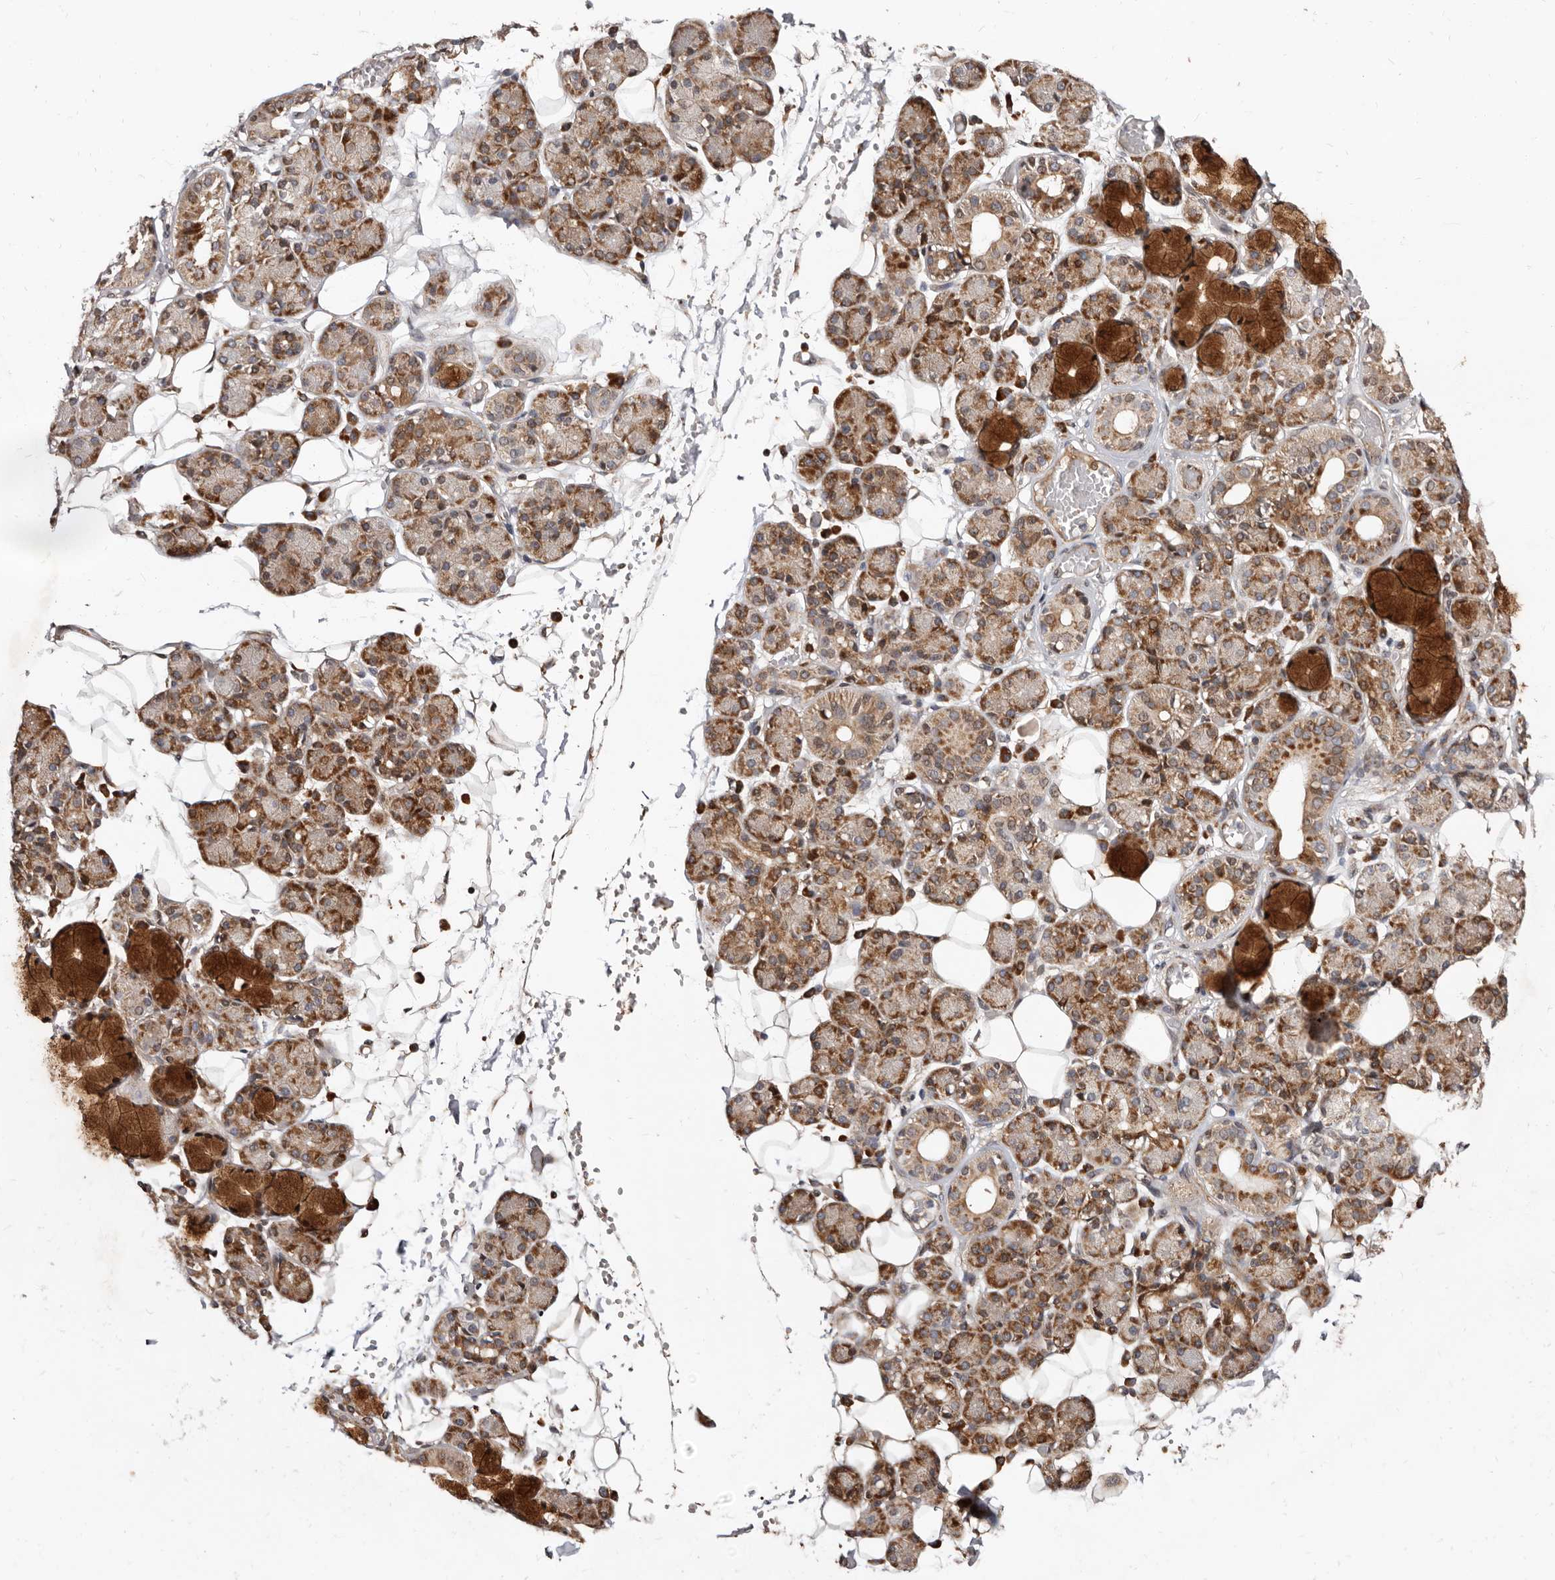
{"staining": {"intensity": "moderate", "quantity": "25%-75%", "location": "cytoplasmic/membranous"}, "tissue": "salivary gland", "cell_type": "Glandular cells", "image_type": "normal", "snomed": [{"axis": "morphology", "description": "Normal tissue, NOS"}, {"axis": "topography", "description": "Salivary gland"}], "caption": "A brown stain highlights moderate cytoplasmic/membranous staining of a protein in glandular cells of normal salivary gland. (Stains: DAB (3,3'-diaminobenzidine) in brown, nuclei in blue, Microscopy: brightfield microscopy at high magnification).", "gene": "WEE2", "patient": {"sex": "male", "age": 63}}